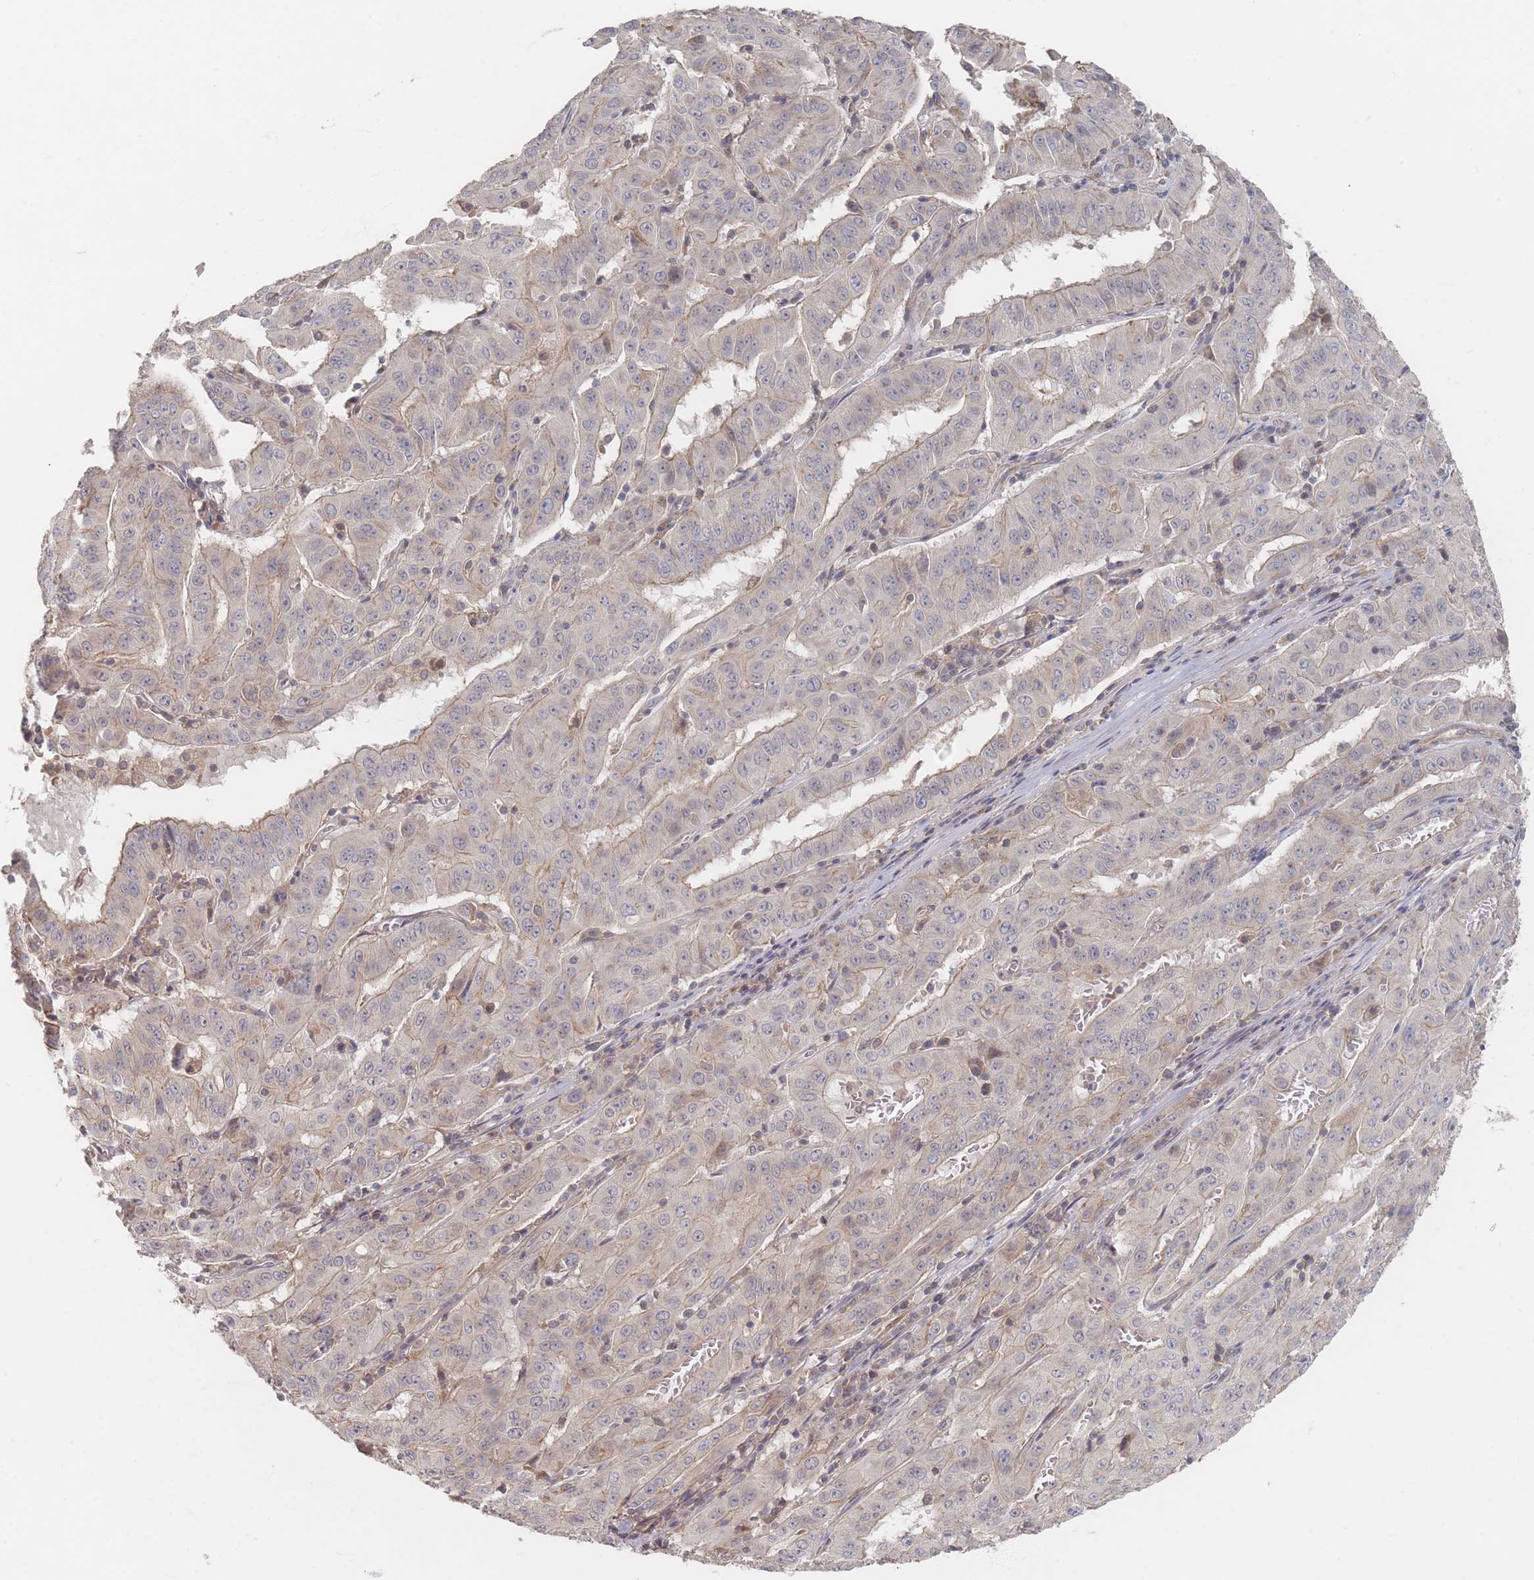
{"staining": {"intensity": "weak", "quantity": "<25%", "location": "cytoplasmic/membranous"}, "tissue": "pancreatic cancer", "cell_type": "Tumor cells", "image_type": "cancer", "snomed": [{"axis": "morphology", "description": "Adenocarcinoma, NOS"}, {"axis": "topography", "description": "Pancreas"}], "caption": "This is an immunohistochemistry micrograph of human pancreatic adenocarcinoma. There is no expression in tumor cells.", "gene": "GLE1", "patient": {"sex": "male", "age": 63}}